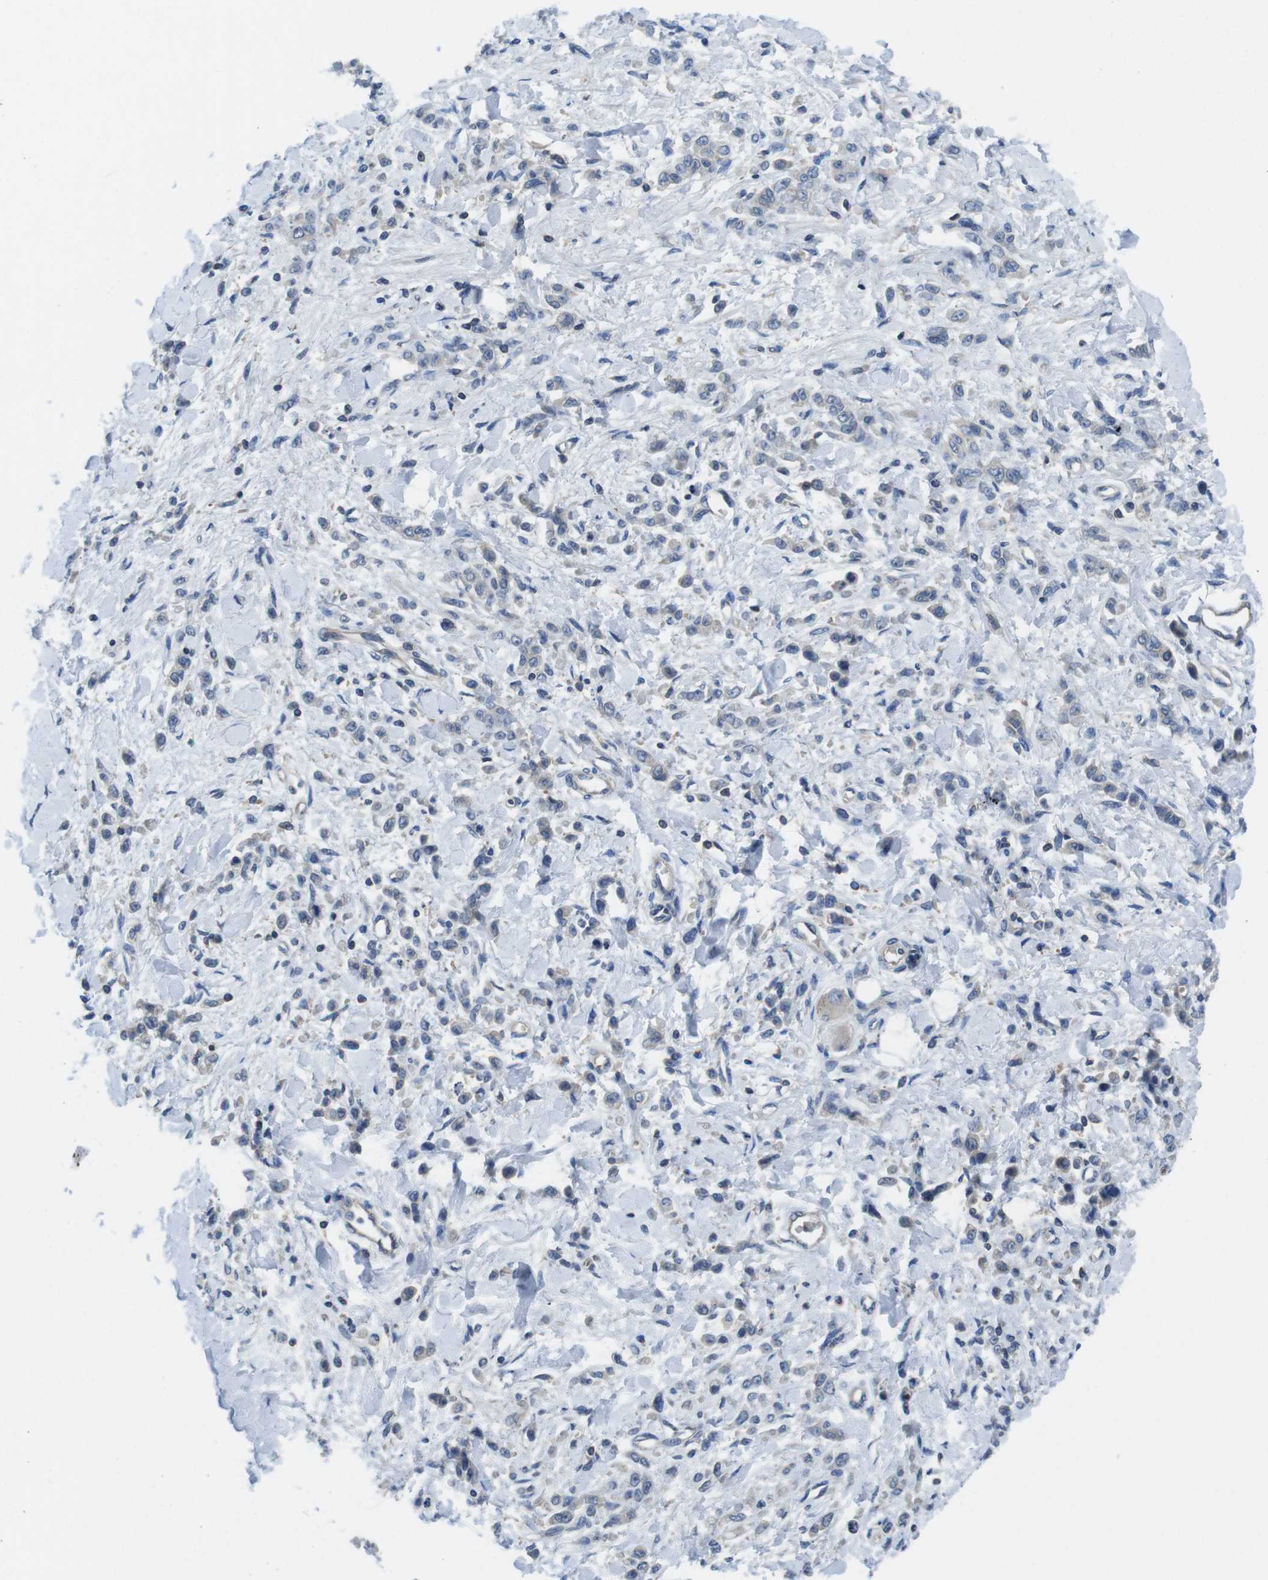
{"staining": {"intensity": "negative", "quantity": "none", "location": "none"}, "tissue": "stomach cancer", "cell_type": "Tumor cells", "image_type": "cancer", "snomed": [{"axis": "morphology", "description": "Normal tissue, NOS"}, {"axis": "morphology", "description": "Adenocarcinoma, NOS"}, {"axis": "topography", "description": "Stomach"}], "caption": "This is a image of immunohistochemistry (IHC) staining of stomach cancer (adenocarcinoma), which shows no staining in tumor cells.", "gene": "PIK3CD", "patient": {"sex": "male", "age": 82}}